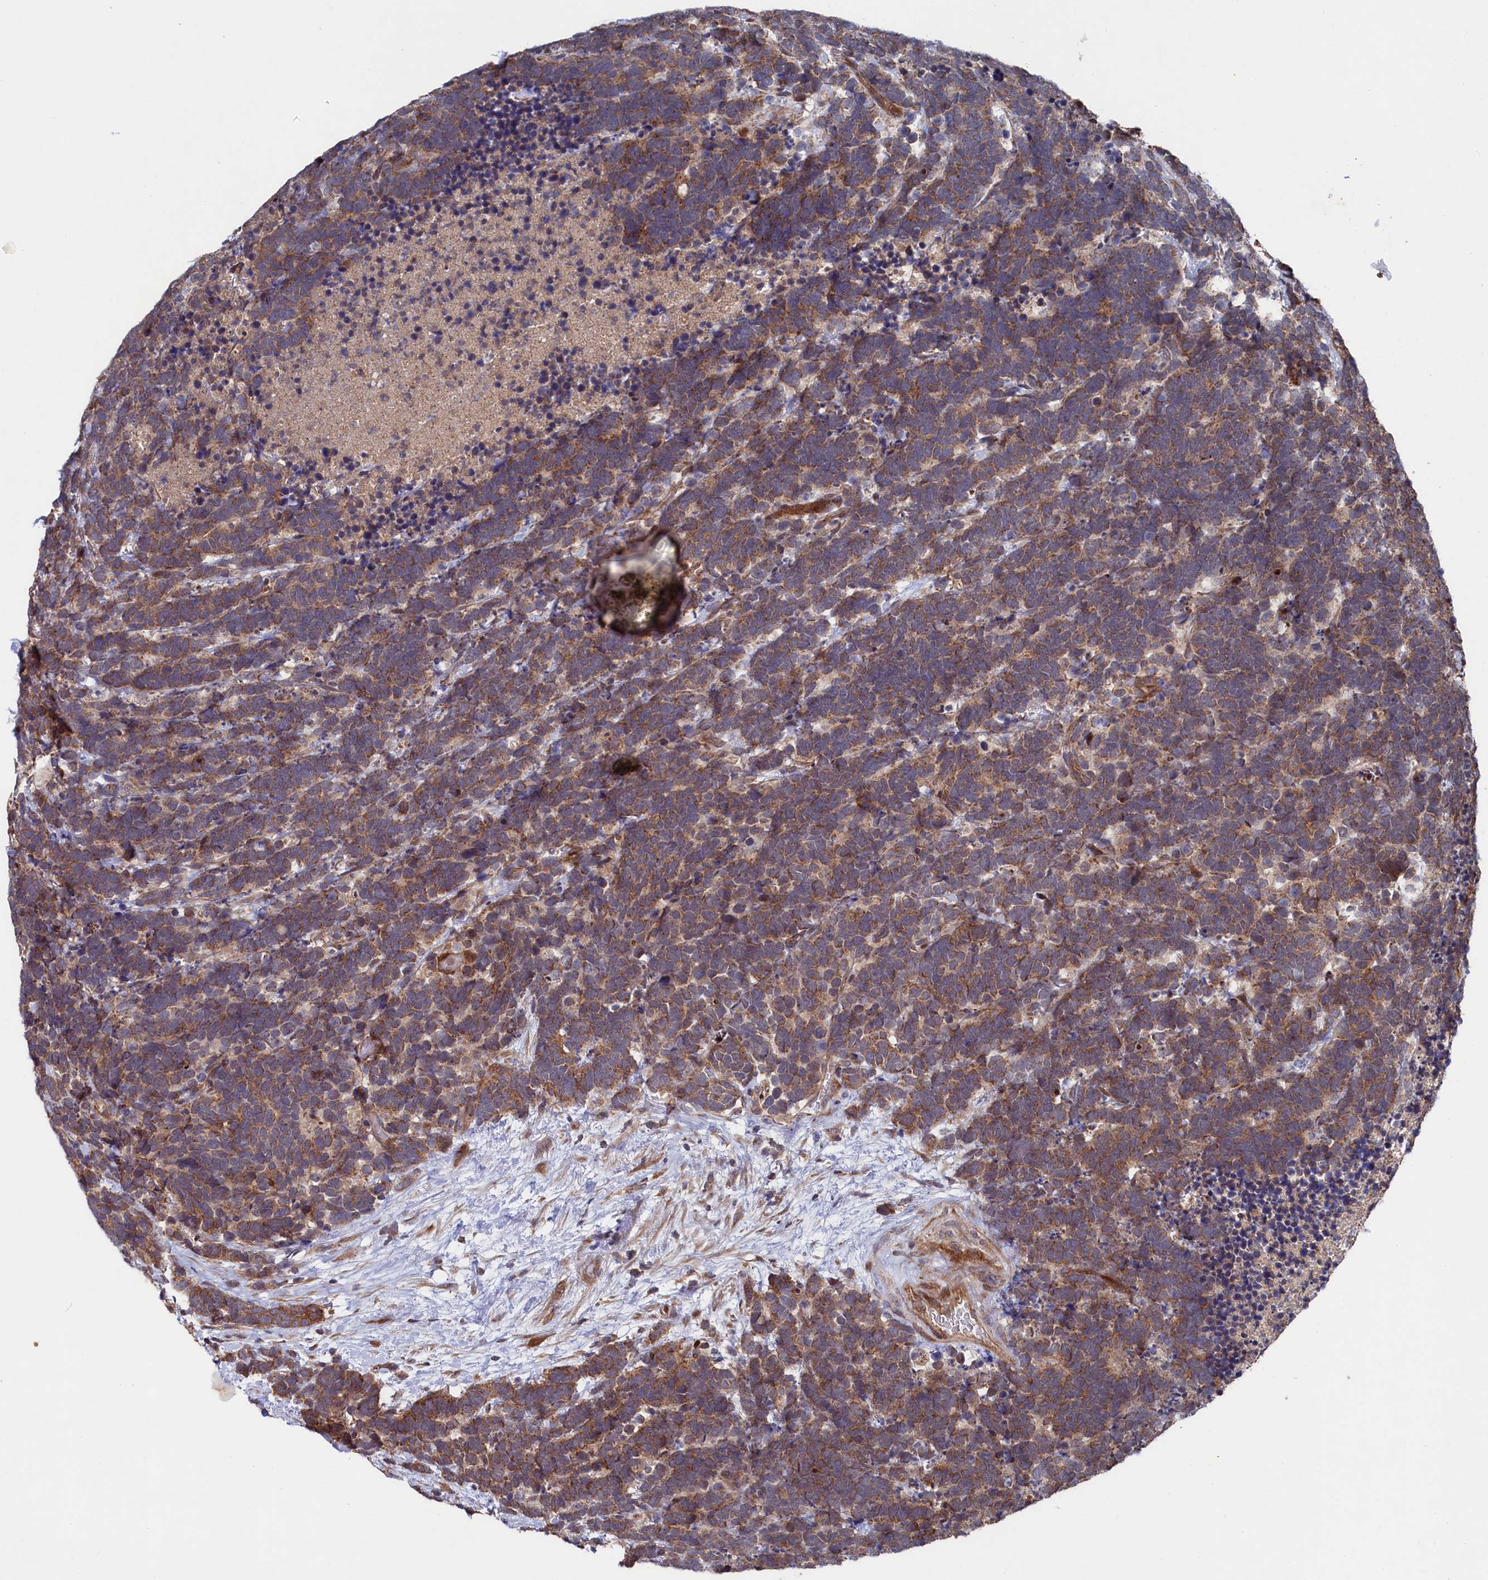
{"staining": {"intensity": "moderate", "quantity": ">75%", "location": "cytoplasmic/membranous"}, "tissue": "carcinoid", "cell_type": "Tumor cells", "image_type": "cancer", "snomed": [{"axis": "morphology", "description": "Carcinoma, NOS"}, {"axis": "morphology", "description": "Carcinoid, malignant, NOS"}, {"axis": "topography", "description": "Urinary bladder"}], "caption": "Immunohistochemical staining of human carcinoma demonstrates medium levels of moderate cytoplasmic/membranous protein staining in approximately >75% of tumor cells. (Stains: DAB in brown, nuclei in blue, Microscopy: brightfield microscopy at high magnification).", "gene": "SUPV3L1", "patient": {"sex": "male", "age": 57}}